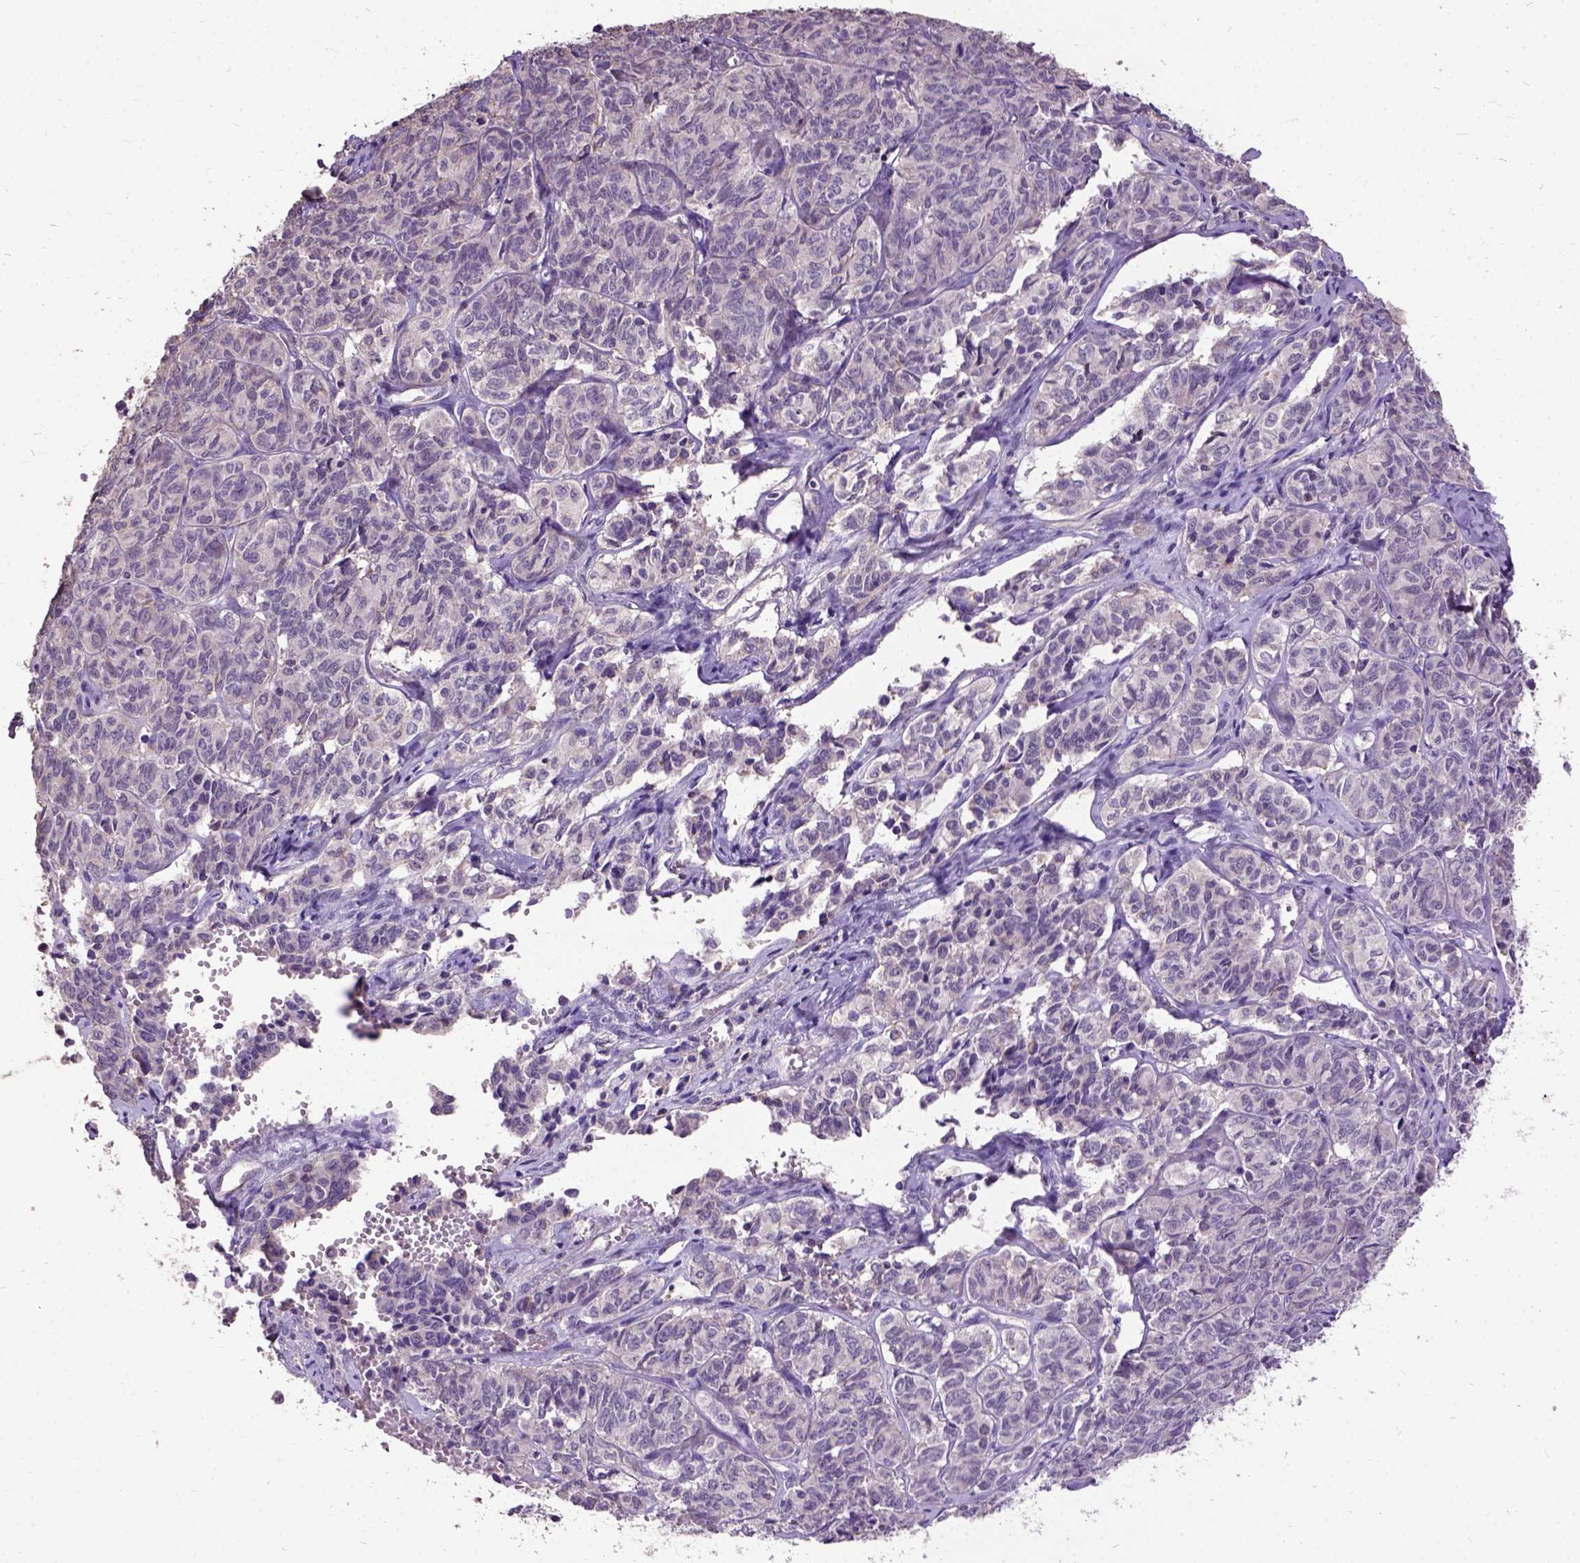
{"staining": {"intensity": "negative", "quantity": "none", "location": "none"}, "tissue": "ovarian cancer", "cell_type": "Tumor cells", "image_type": "cancer", "snomed": [{"axis": "morphology", "description": "Carcinoma, endometroid"}, {"axis": "topography", "description": "Ovary"}], "caption": "Histopathology image shows no significant protein positivity in tumor cells of endometroid carcinoma (ovarian). The staining was performed using DAB to visualize the protein expression in brown, while the nuclei were stained in blue with hematoxylin (Magnification: 20x).", "gene": "DQX1", "patient": {"sex": "female", "age": 80}}